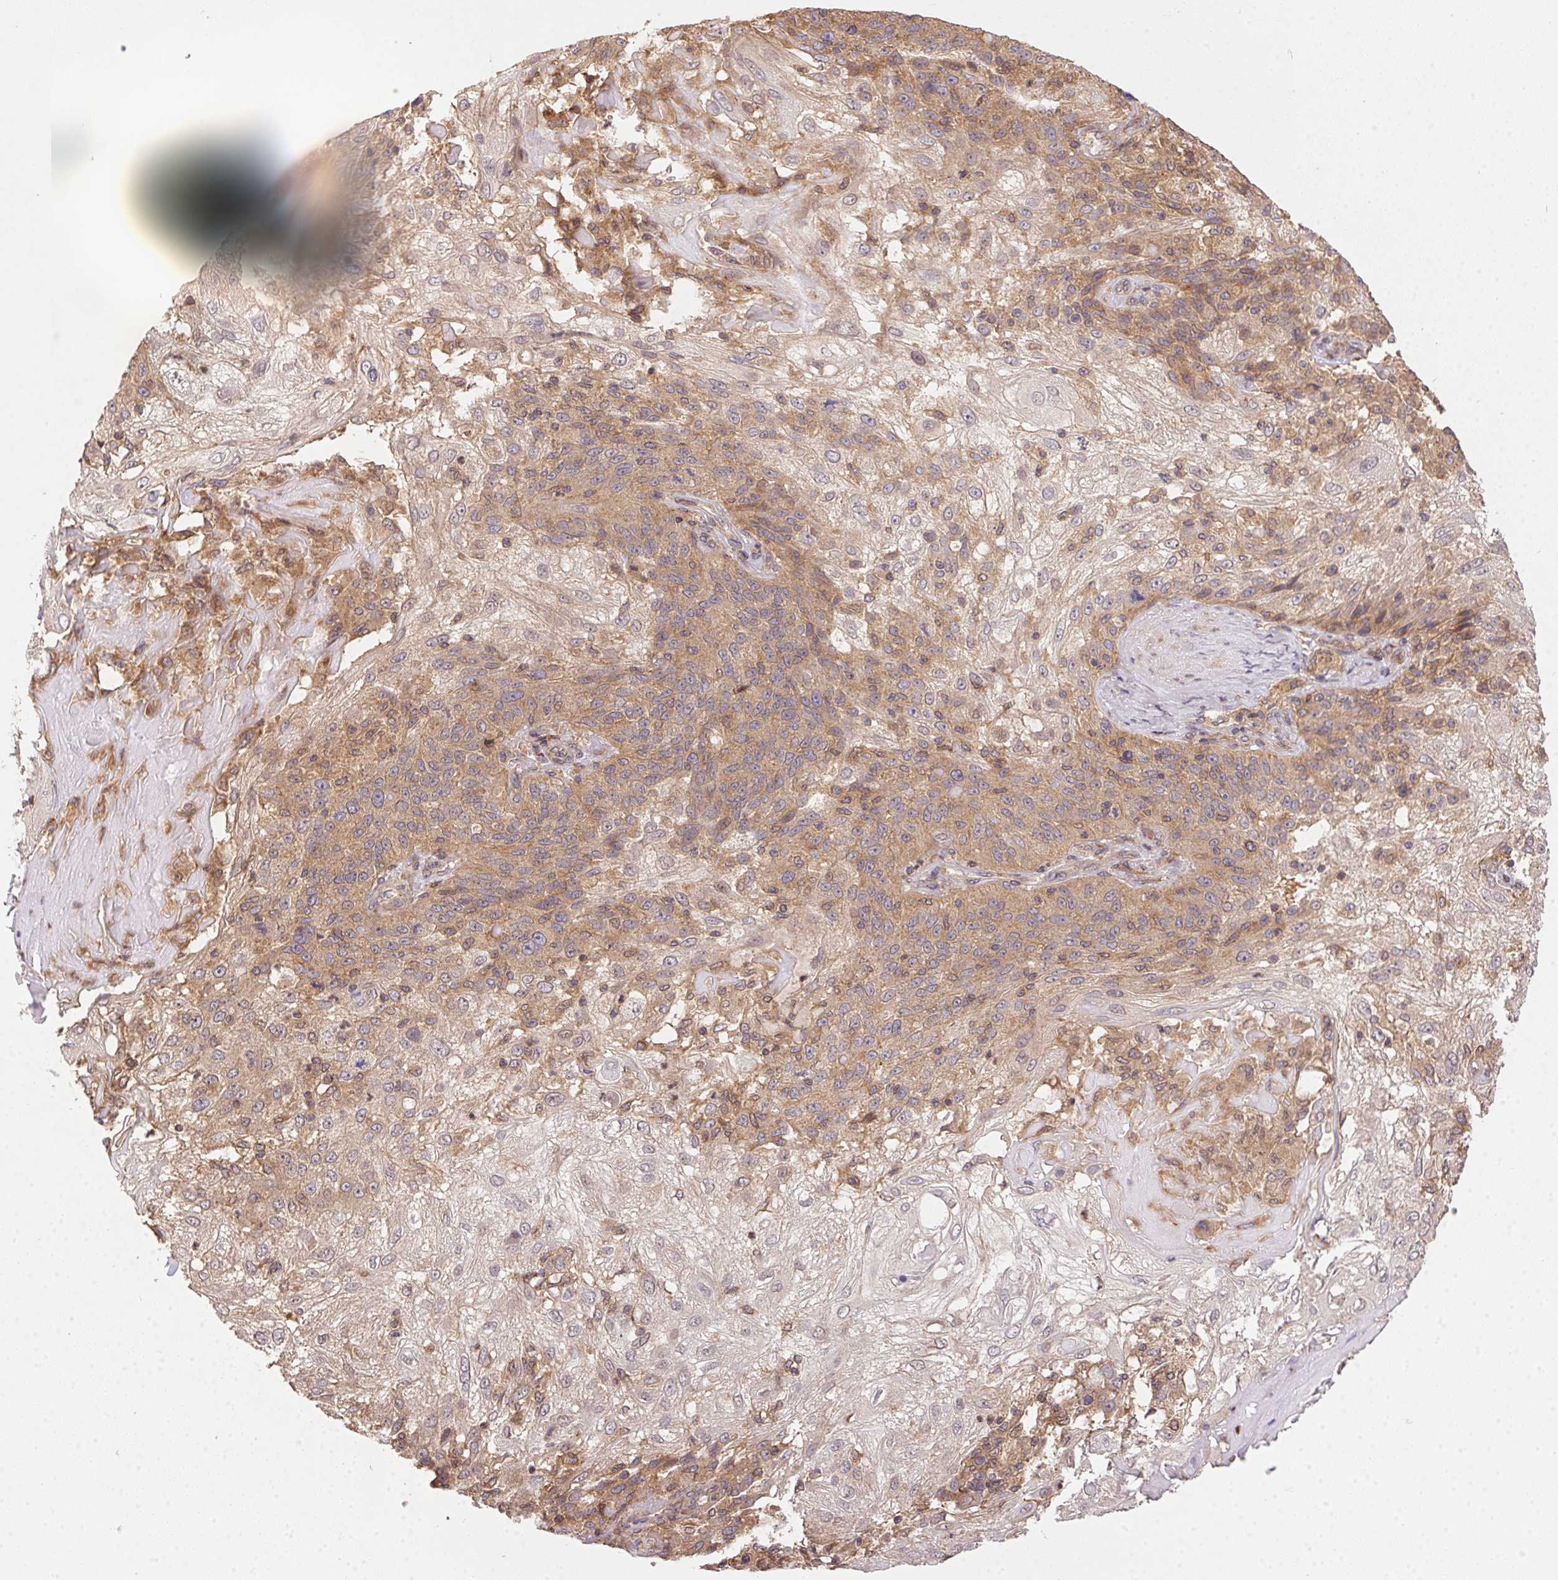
{"staining": {"intensity": "weak", "quantity": "25%-75%", "location": "cytoplasmic/membranous"}, "tissue": "skin cancer", "cell_type": "Tumor cells", "image_type": "cancer", "snomed": [{"axis": "morphology", "description": "Normal tissue, NOS"}, {"axis": "morphology", "description": "Squamous cell carcinoma, NOS"}, {"axis": "topography", "description": "Skin"}], "caption": "A low amount of weak cytoplasmic/membranous expression is seen in about 25%-75% of tumor cells in skin cancer (squamous cell carcinoma) tissue.", "gene": "MEX3D", "patient": {"sex": "female", "age": 83}}